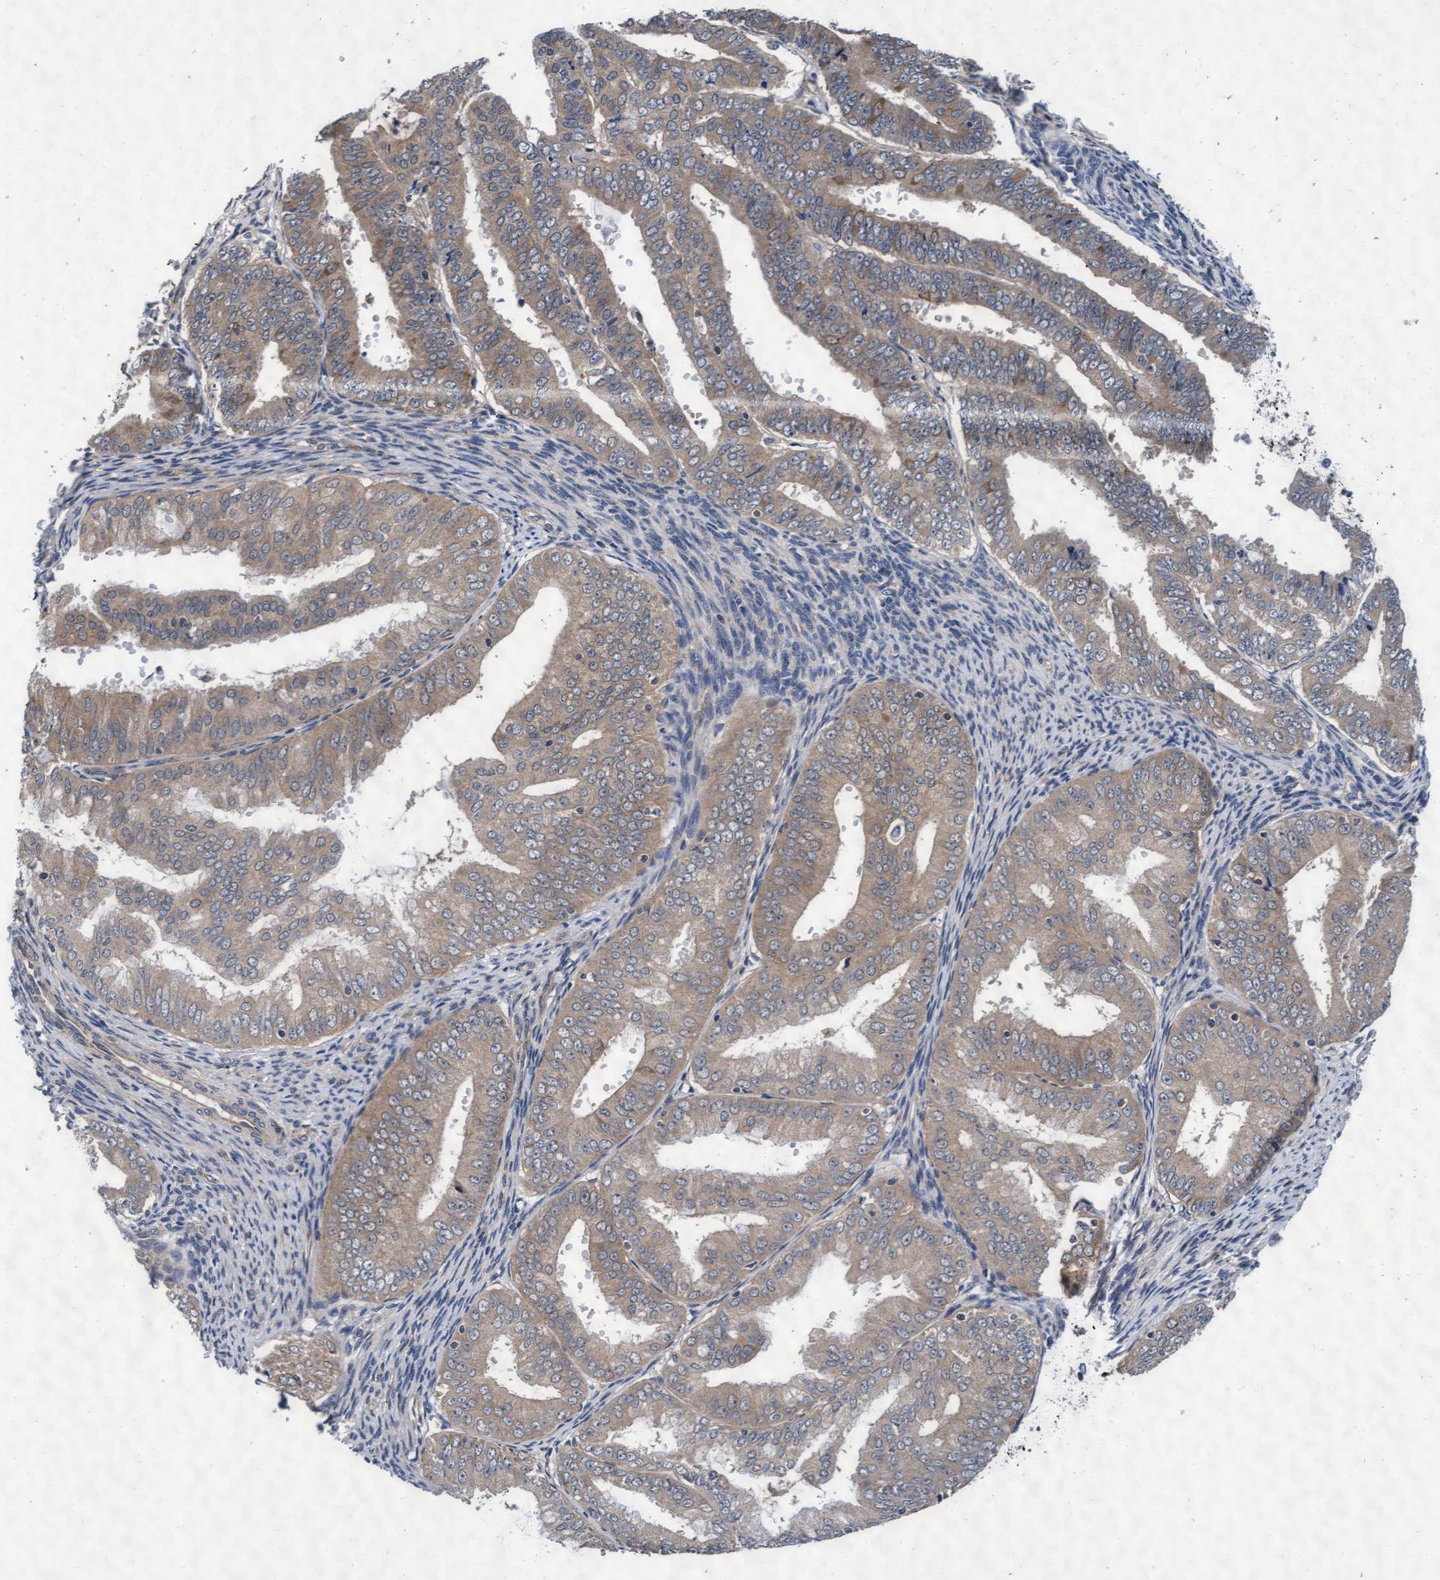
{"staining": {"intensity": "weak", "quantity": ">75%", "location": "cytoplasmic/membranous"}, "tissue": "endometrial cancer", "cell_type": "Tumor cells", "image_type": "cancer", "snomed": [{"axis": "morphology", "description": "Adenocarcinoma, NOS"}, {"axis": "topography", "description": "Endometrium"}], "caption": "Brown immunohistochemical staining in human adenocarcinoma (endometrial) exhibits weak cytoplasmic/membranous positivity in about >75% of tumor cells. (DAB = brown stain, brightfield microscopy at high magnification).", "gene": "EFCAB13", "patient": {"sex": "female", "age": 63}}